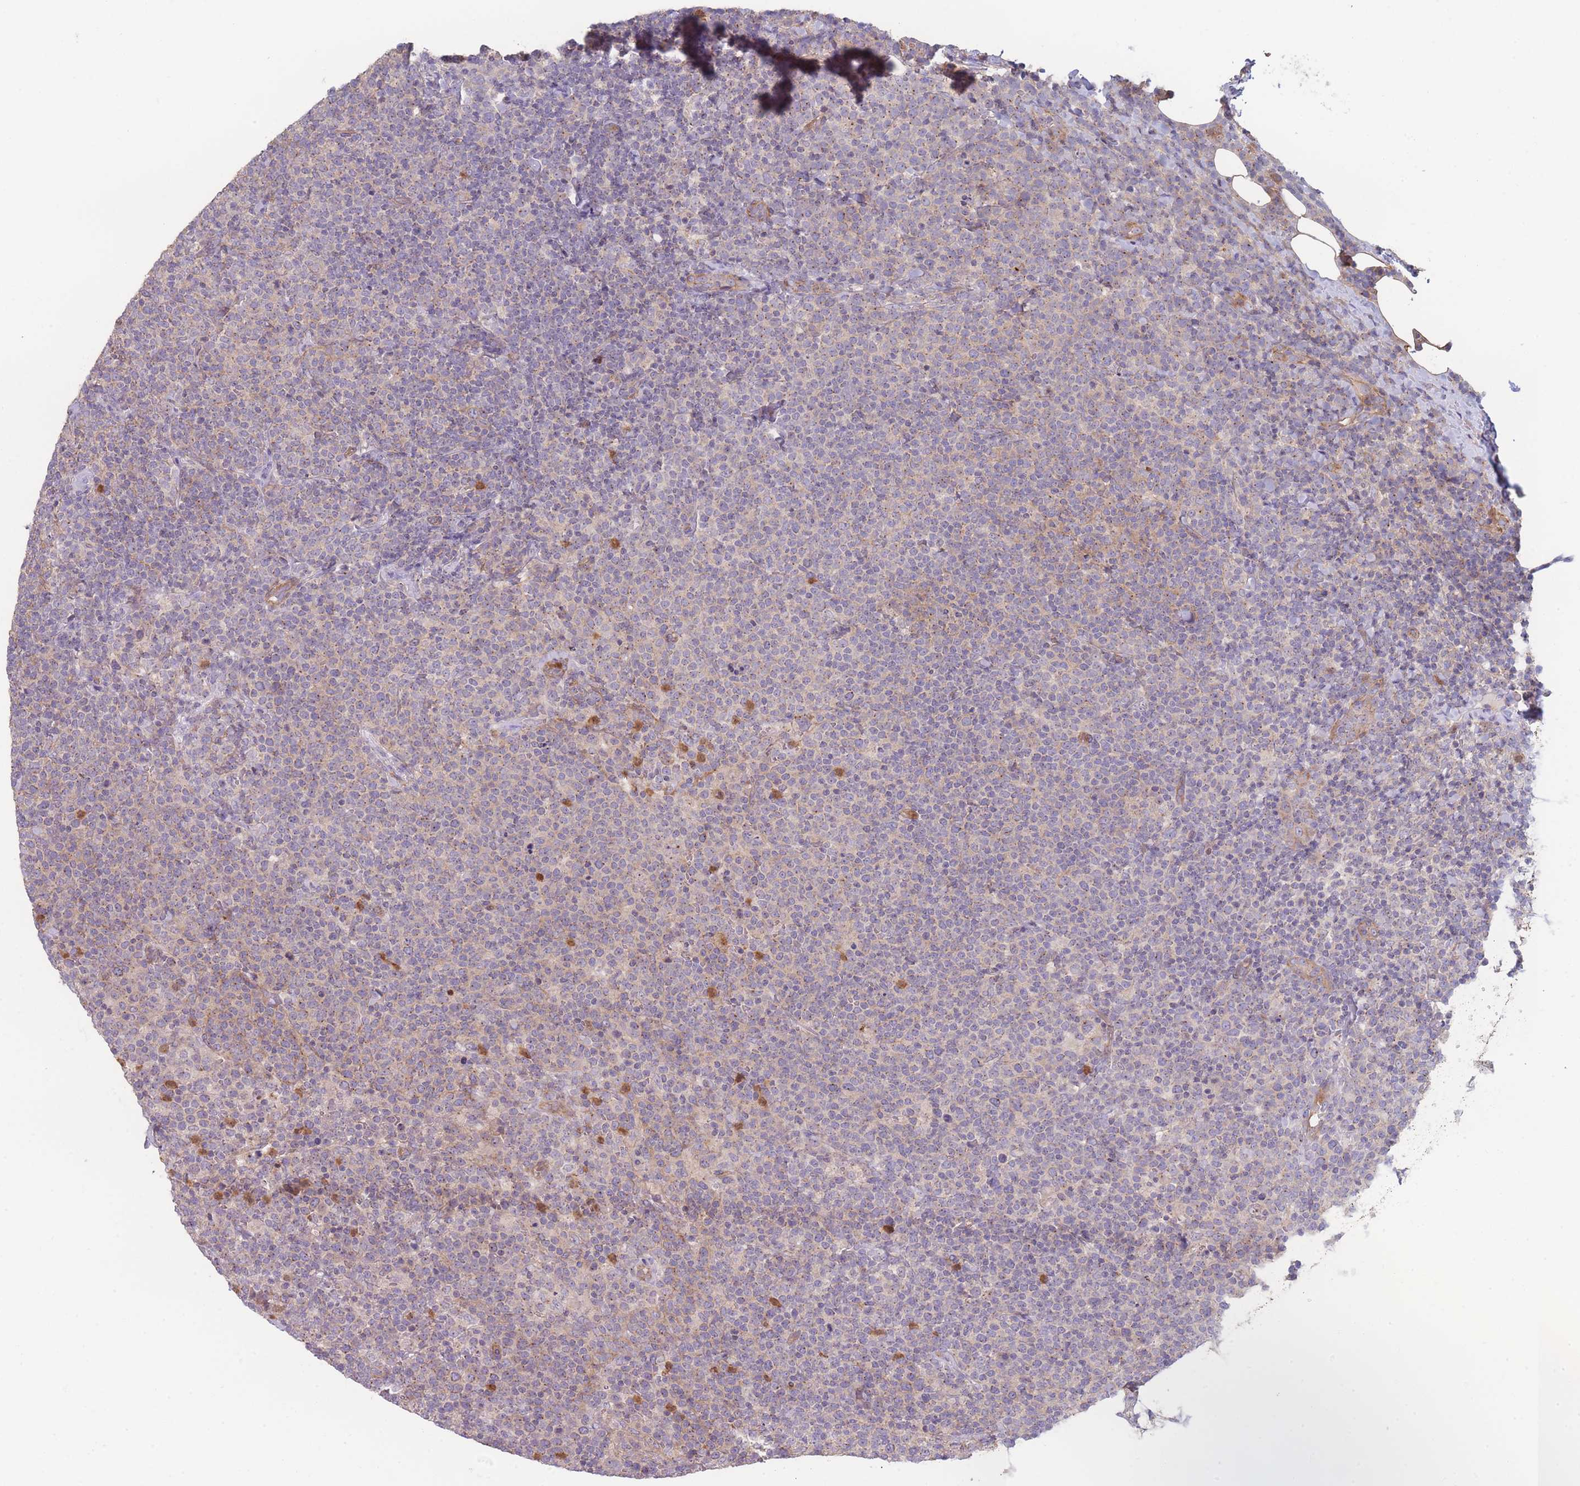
{"staining": {"intensity": "negative", "quantity": "none", "location": "none"}, "tissue": "lymphoma", "cell_type": "Tumor cells", "image_type": "cancer", "snomed": [{"axis": "morphology", "description": "Malignant lymphoma, non-Hodgkin's type, High grade"}, {"axis": "topography", "description": "Lymph node"}], "caption": "Protein analysis of malignant lymphoma, non-Hodgkin's type (high-grade) demonstrates no significant expression in tumor cells. (Immunohistochemistry, brightfield microscopy, high magnification).", "gene": "STEAP3", "patient": {"sex": "male", "age": 61}}